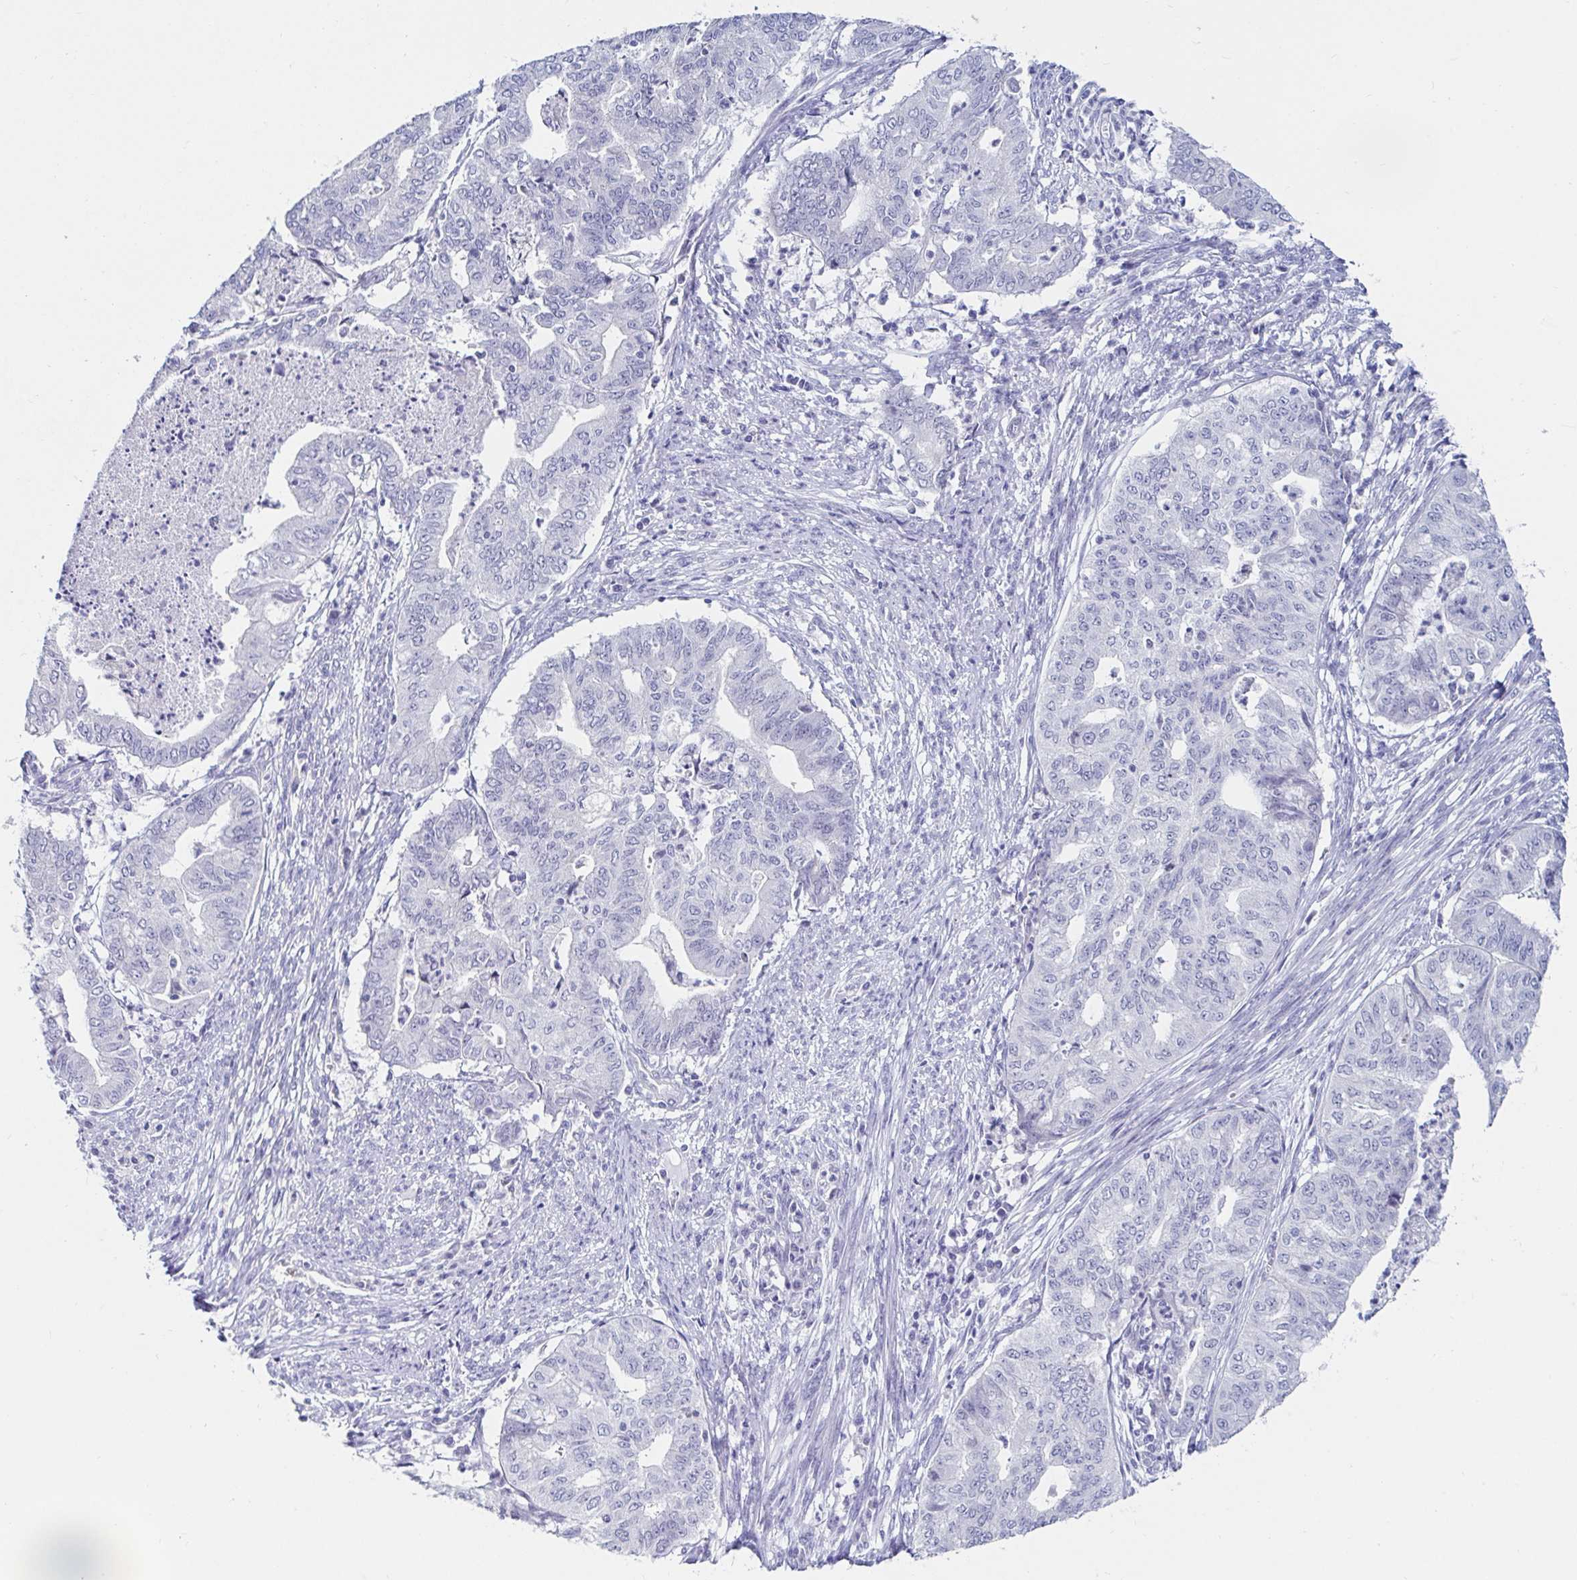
{"staining": {"intensity": "negative", "quantity": "none", "location": "none"}, "tissue": "endometrial cancer", "cell_type": "Tumor cells", "image_type": "cancer", "snomed": [{"axis": "morphology", "description": "Adenocarcinoma, NOS"}, {"axis": "topography", "description": "Endometrium"}], "caption": "Image shows no protein expression in tumor cells of endometrial cancer (adenocarcinoma) tissue.", "gene": "OR10K1", "patient": {"sex": "female", "age": 79}}